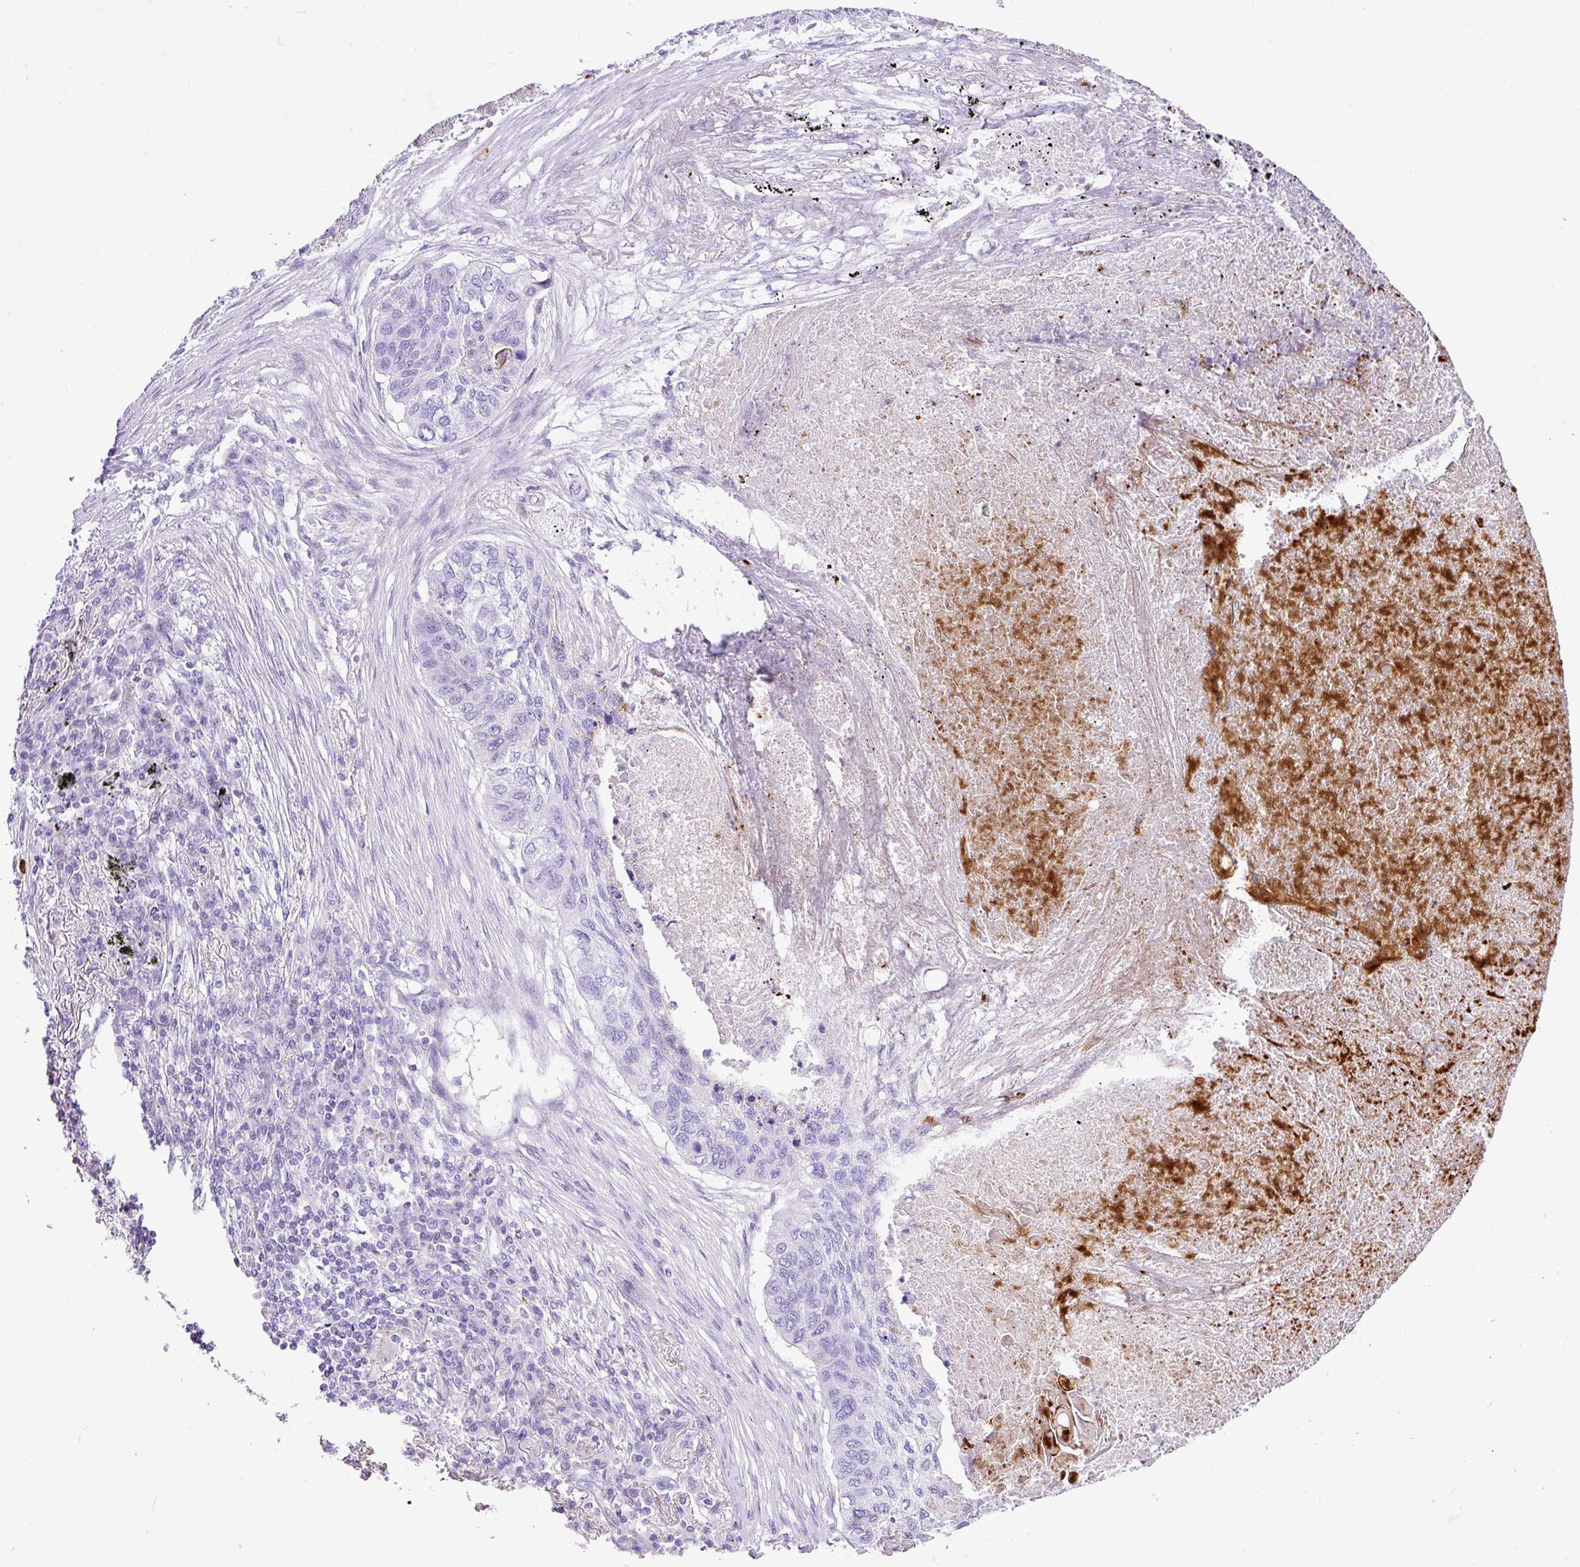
{"staining": {"intensity": "negative", "quantity": "none", "location": "none"}, "tissue": "lung cancer", "cell_type": "Tumor cells", "image_type": "cancer", "snomed": [{"axis": "morphology", "description": "Squamous cell carcinoma, NOS"}, {"axis": "topography", "description": "Lung"}], "caption": "This is an IHC image of lung cancer. There is no positivity in tumor cells.", "gene": "RCAN2", "patient": {"sex": "female", "age": 63}}